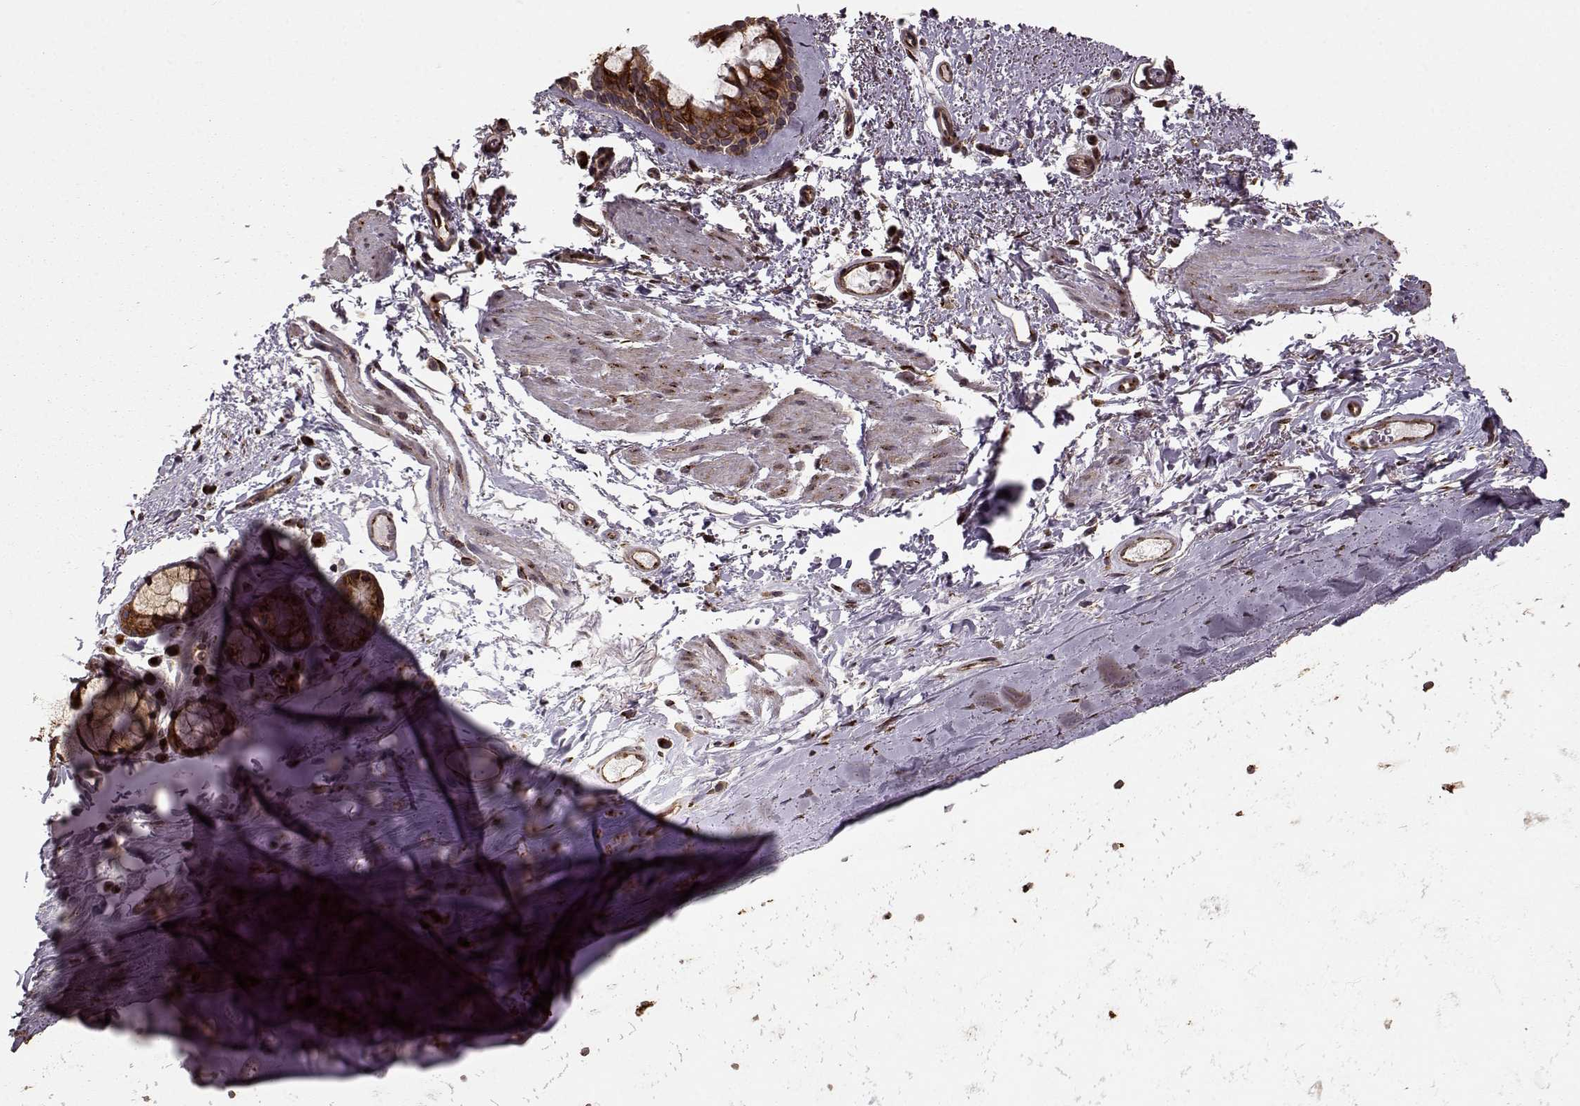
{"staining": {"intensity": "strong", "quantity": ">75%", "location": "cytoplasmic/membranous"}, "tissue": "bronchus", "cell_type": "Respiratory epithelial cells", "image_type": "normal", "snomed": [{"axis": "morphology", "description": "Normal tissue, NOS"}, {"axis": "topography", "description": "Bronchus"}], "caption": "Brown immunohistochemical staining in unremarkable bronchus displays strong cytoplasmic/membranous staining in about >75% of respiratory epithelial cells.", "gene": "YIPF5", "patient": {"sex": "female", "age": 64}}